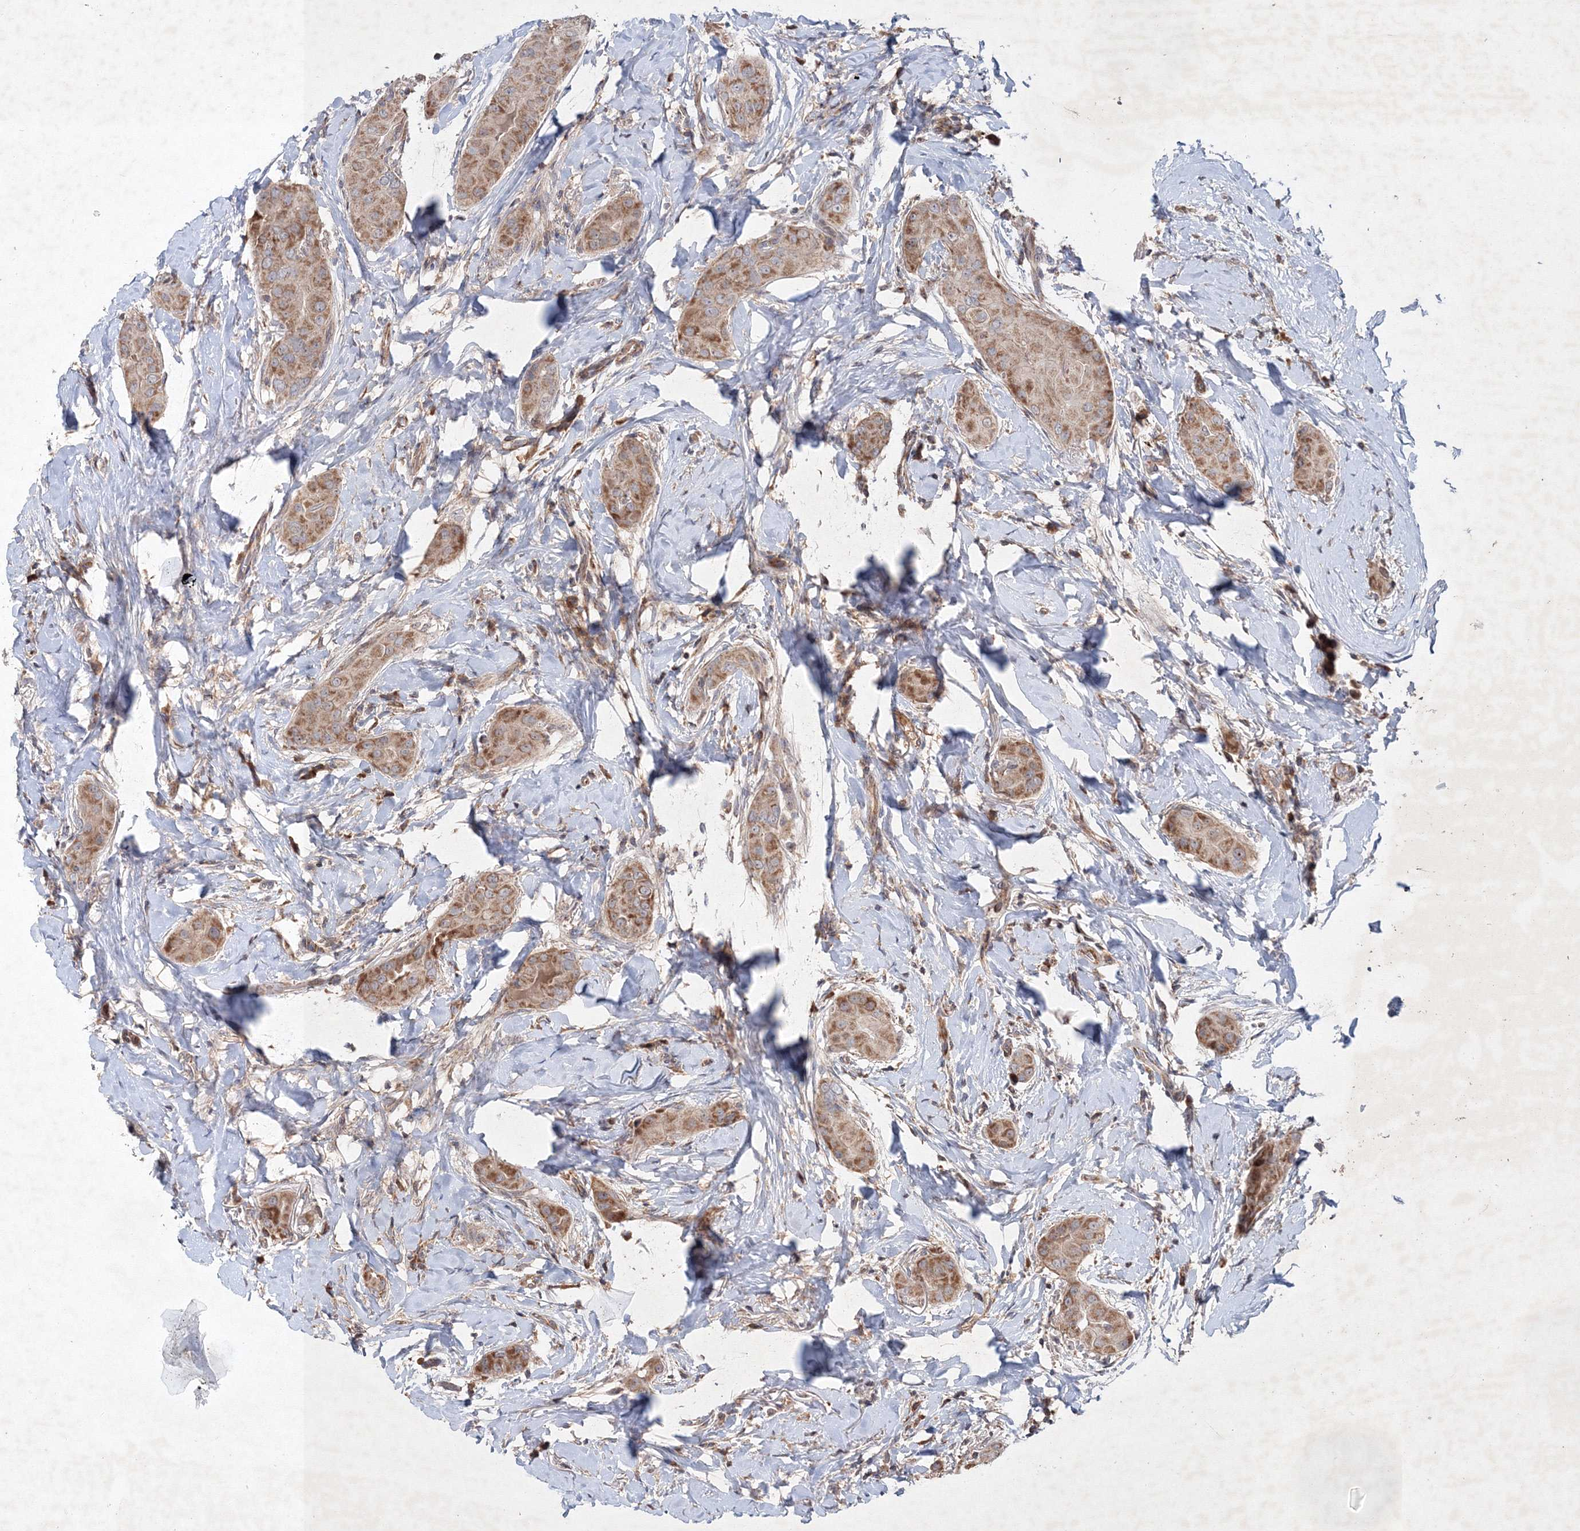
{"staining": {"intensity": "moderate", "quantity": ">75%", "location": "cytoplasmic/membranous"}, "tissue": "thyroid cancer", "cell_type": "Tumor cells", "image_type": "cancer", "snomed": [{"axis": "morphology", "description": "Papillary adenocarcinoma, NOS"}, {"axis": "topography", "description": "Thyroid gland"}], "caption": "Protein staining by immunohistochemistry exhibits moderate cytoplasmic/membranous positivity in about >75% of tumor cells in thyroid cancer (papillary adenocarcinoma).", "gene": "NOA1", "patient": {"sex": "male", "age": 33}}